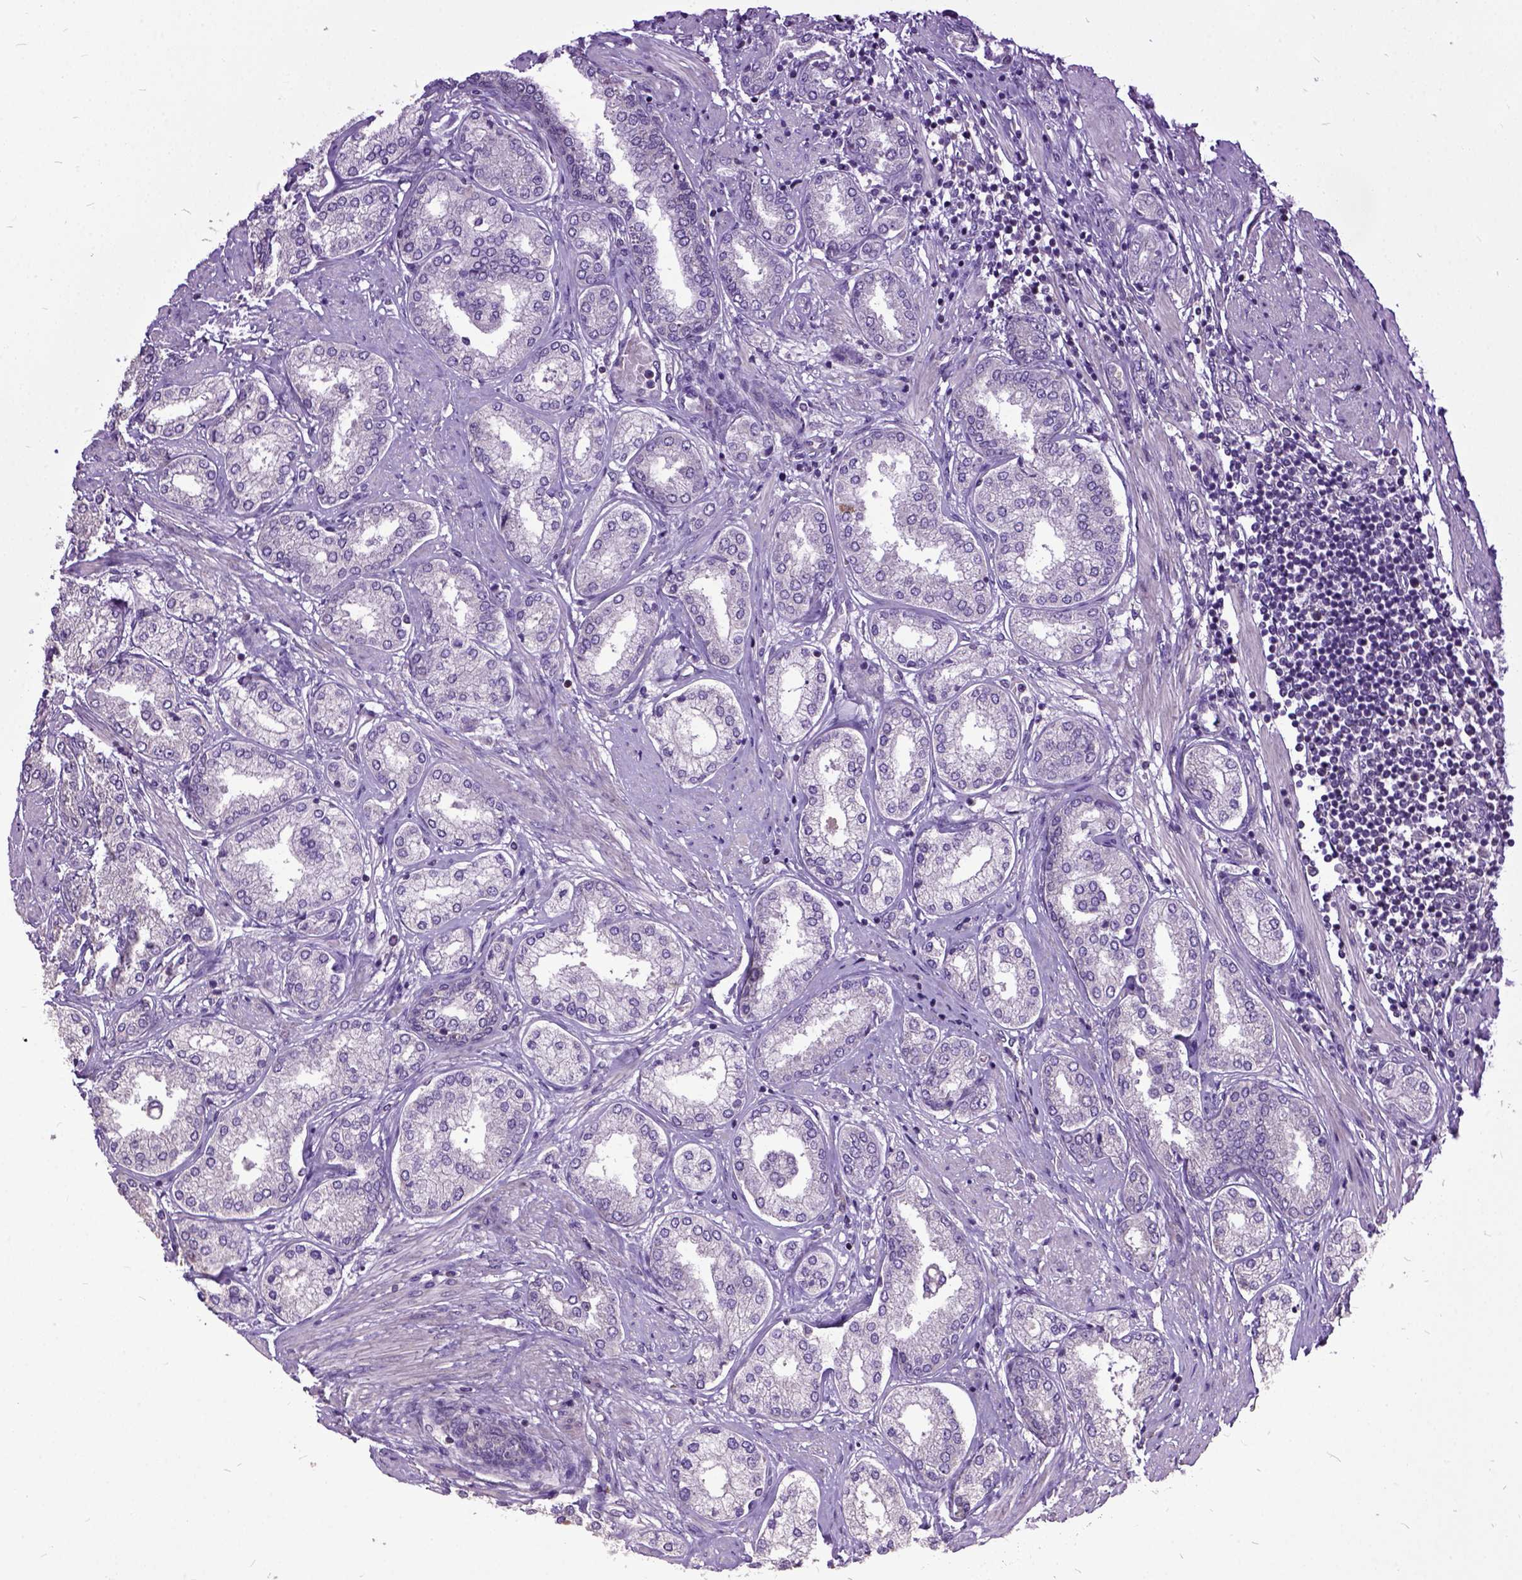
{"staining": {"intensity": "negative", "quantity": "none", "location": "none"}, "tissue": "prostate cancer", "cell_type": "Tumor cells", "image_type": "cancer", "snomed": [{"axis": "morphology", "description": "Adenocarcinoma, NOS"}, {"axis": "topography", "description": "Prostate"}], "caption": "Immunohistochemical staining of prostate cancer exhibits no significant expression in tumor cells.", "gene": "AREG", "patient": {"sex": "male", "age": 63}}